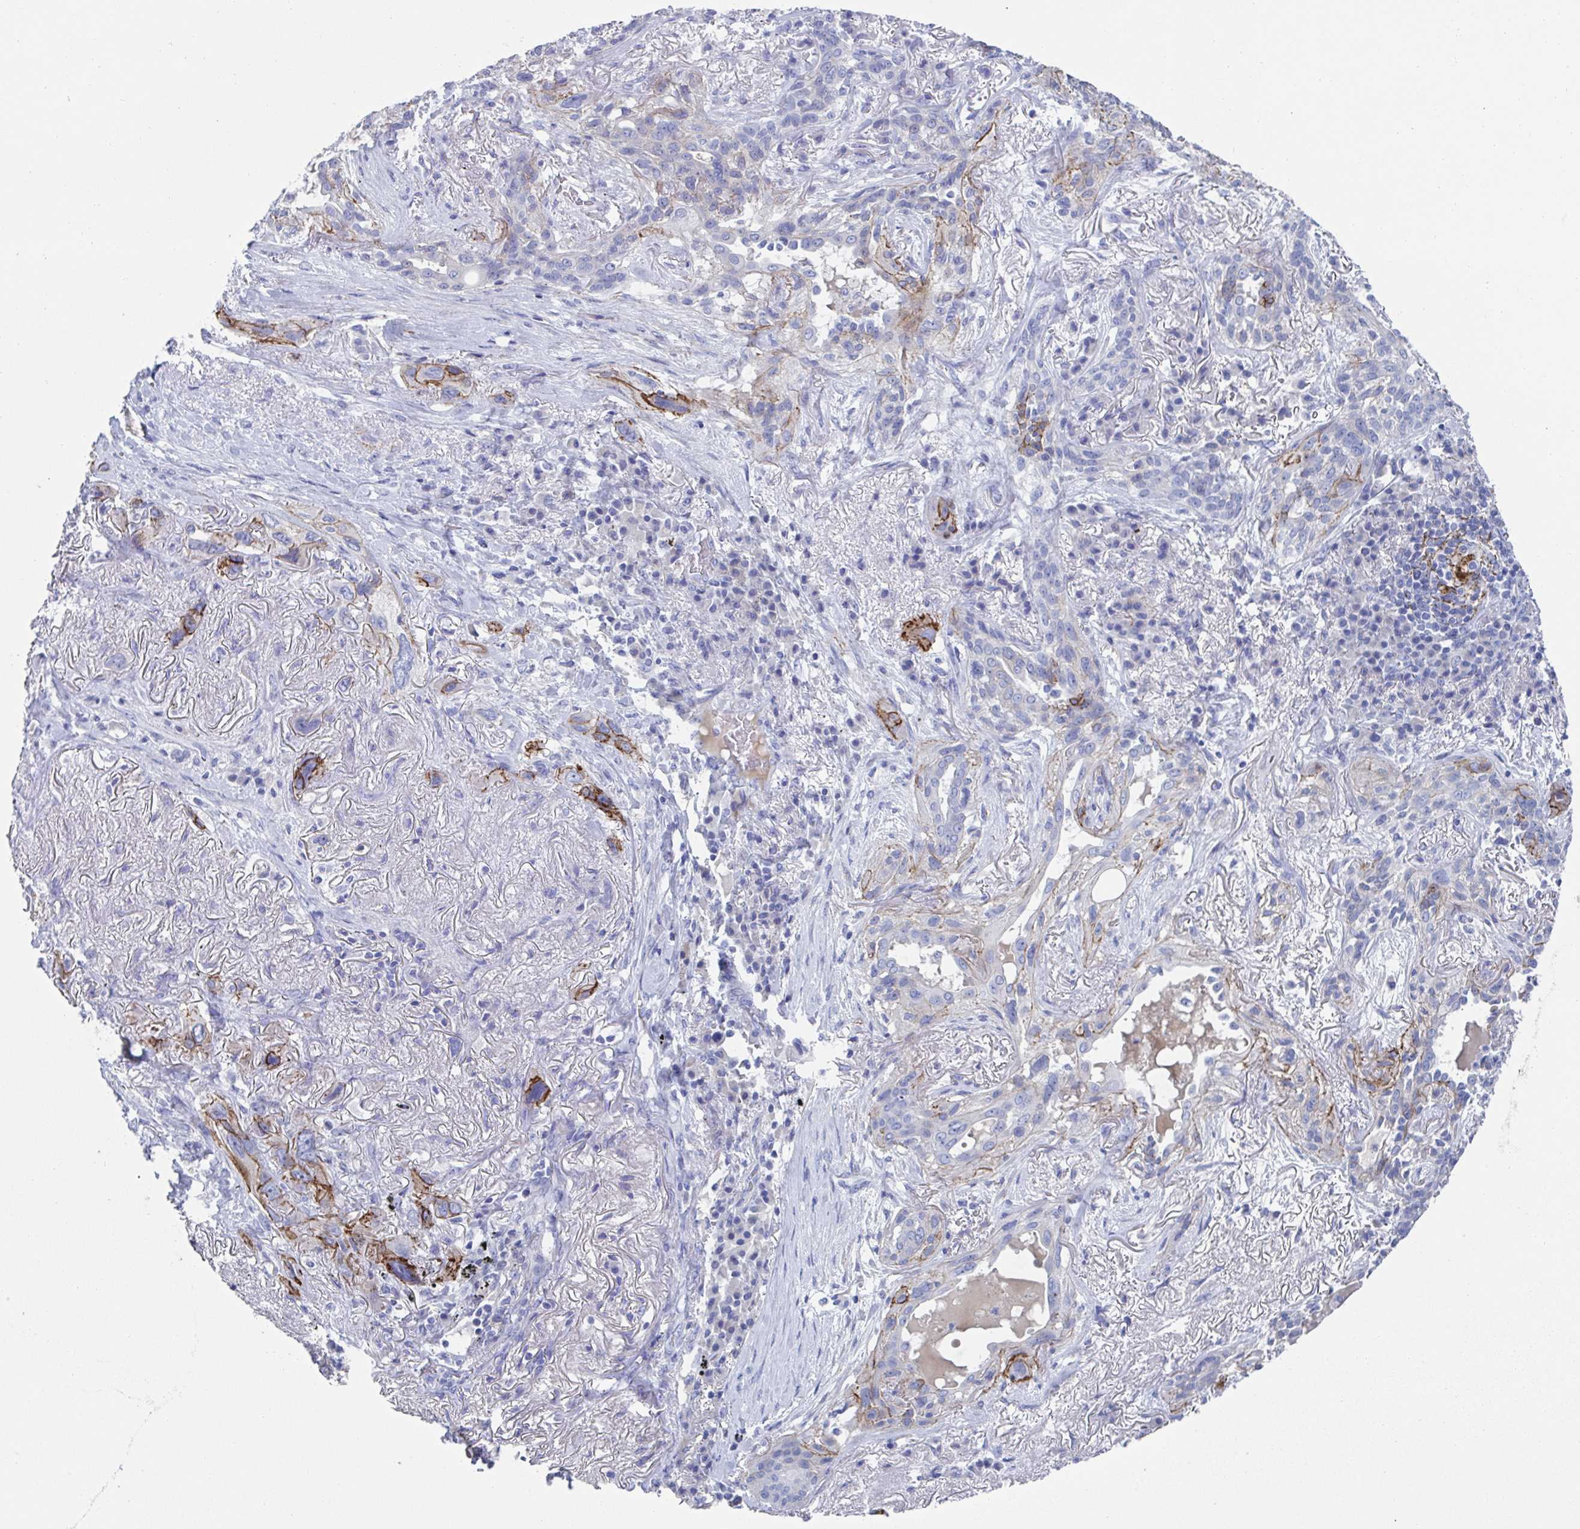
{"staining": {"intensity": "strong", "quantity": "<25%", "location": "cytoplasmic/membranous"}, "tissue": "lung cancer", "cell_type": "Tumor cells", "image_type": "cancer", "snomed": [{"axis": "morphology", "description": "Squamous cell carcinoma, NOS"}, {"axis": "topography", "description": "Lung"}], "caption": "Lung squamous cell carcinoma stained with a brown dye demonstrates strong cytoplasmic/membranous positive positivity in approximately <25% of tumor cells.", "gene": "CDH2", "patient": {"sex": "female", "age": 70}}